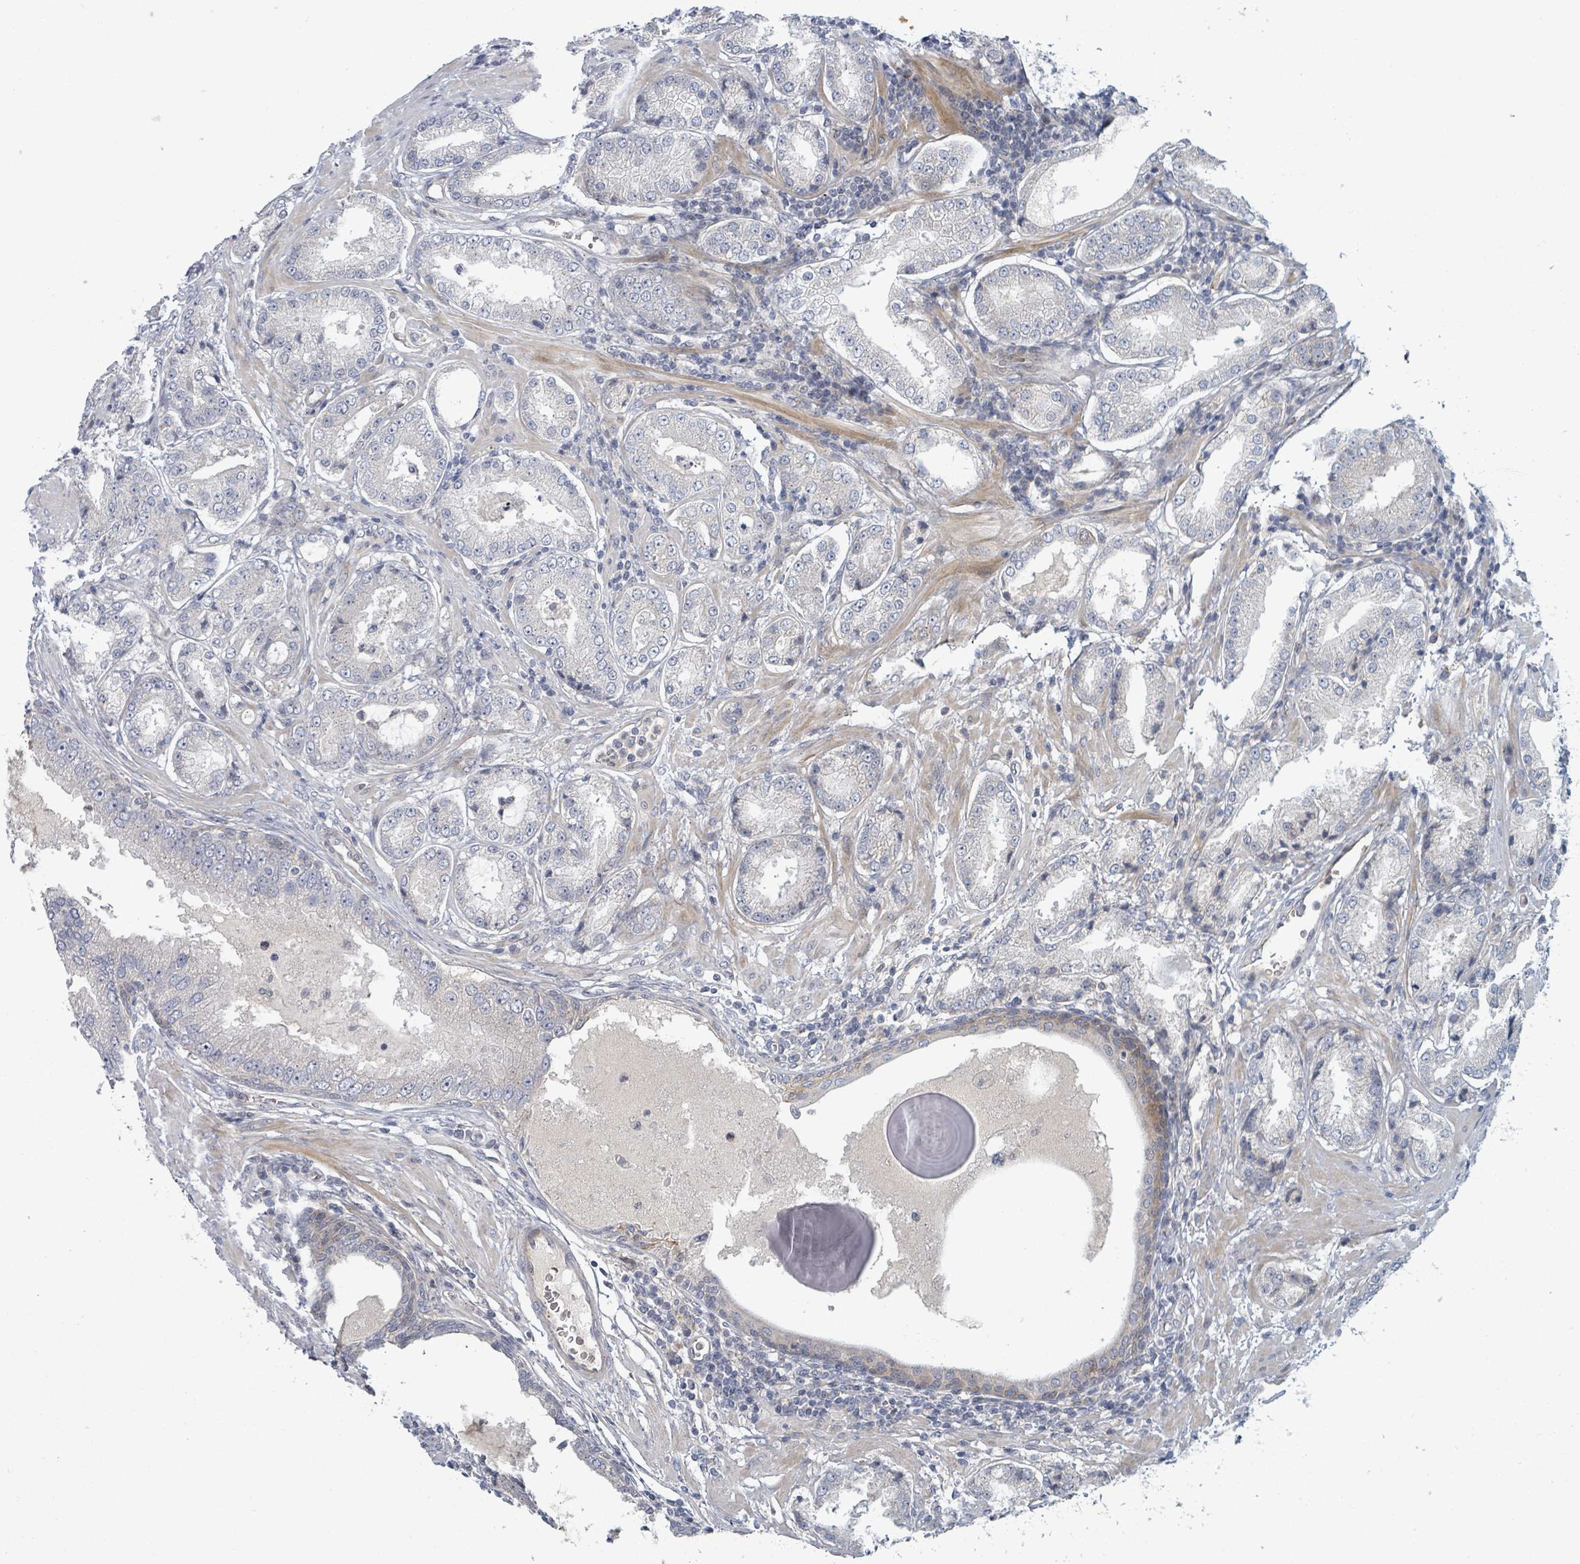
{"staining": {"intensity": "negative", "quantity": "none", "location": "none"}, "tissue": "prostate cancer", "cell_type": "Tumor cells", "image_type": "cancer", "snomed": [{"axis": "morphology", "description": "Adenocarcinoma, Low grade"}, {"axis": "topography", "description": "Prostate"}], "caption": "Protein analysis of adenocarcinoma (low-grade) (prostate) displays no significant positivity in tumor cells. The staining was performed using DAB to visualize the protein expression in brown, while the nuclei were stained in blue with hematoxylin (Magnification: 20x).", "gene": "COL5A3", "patient": {"sex": "male", "age": 59}}